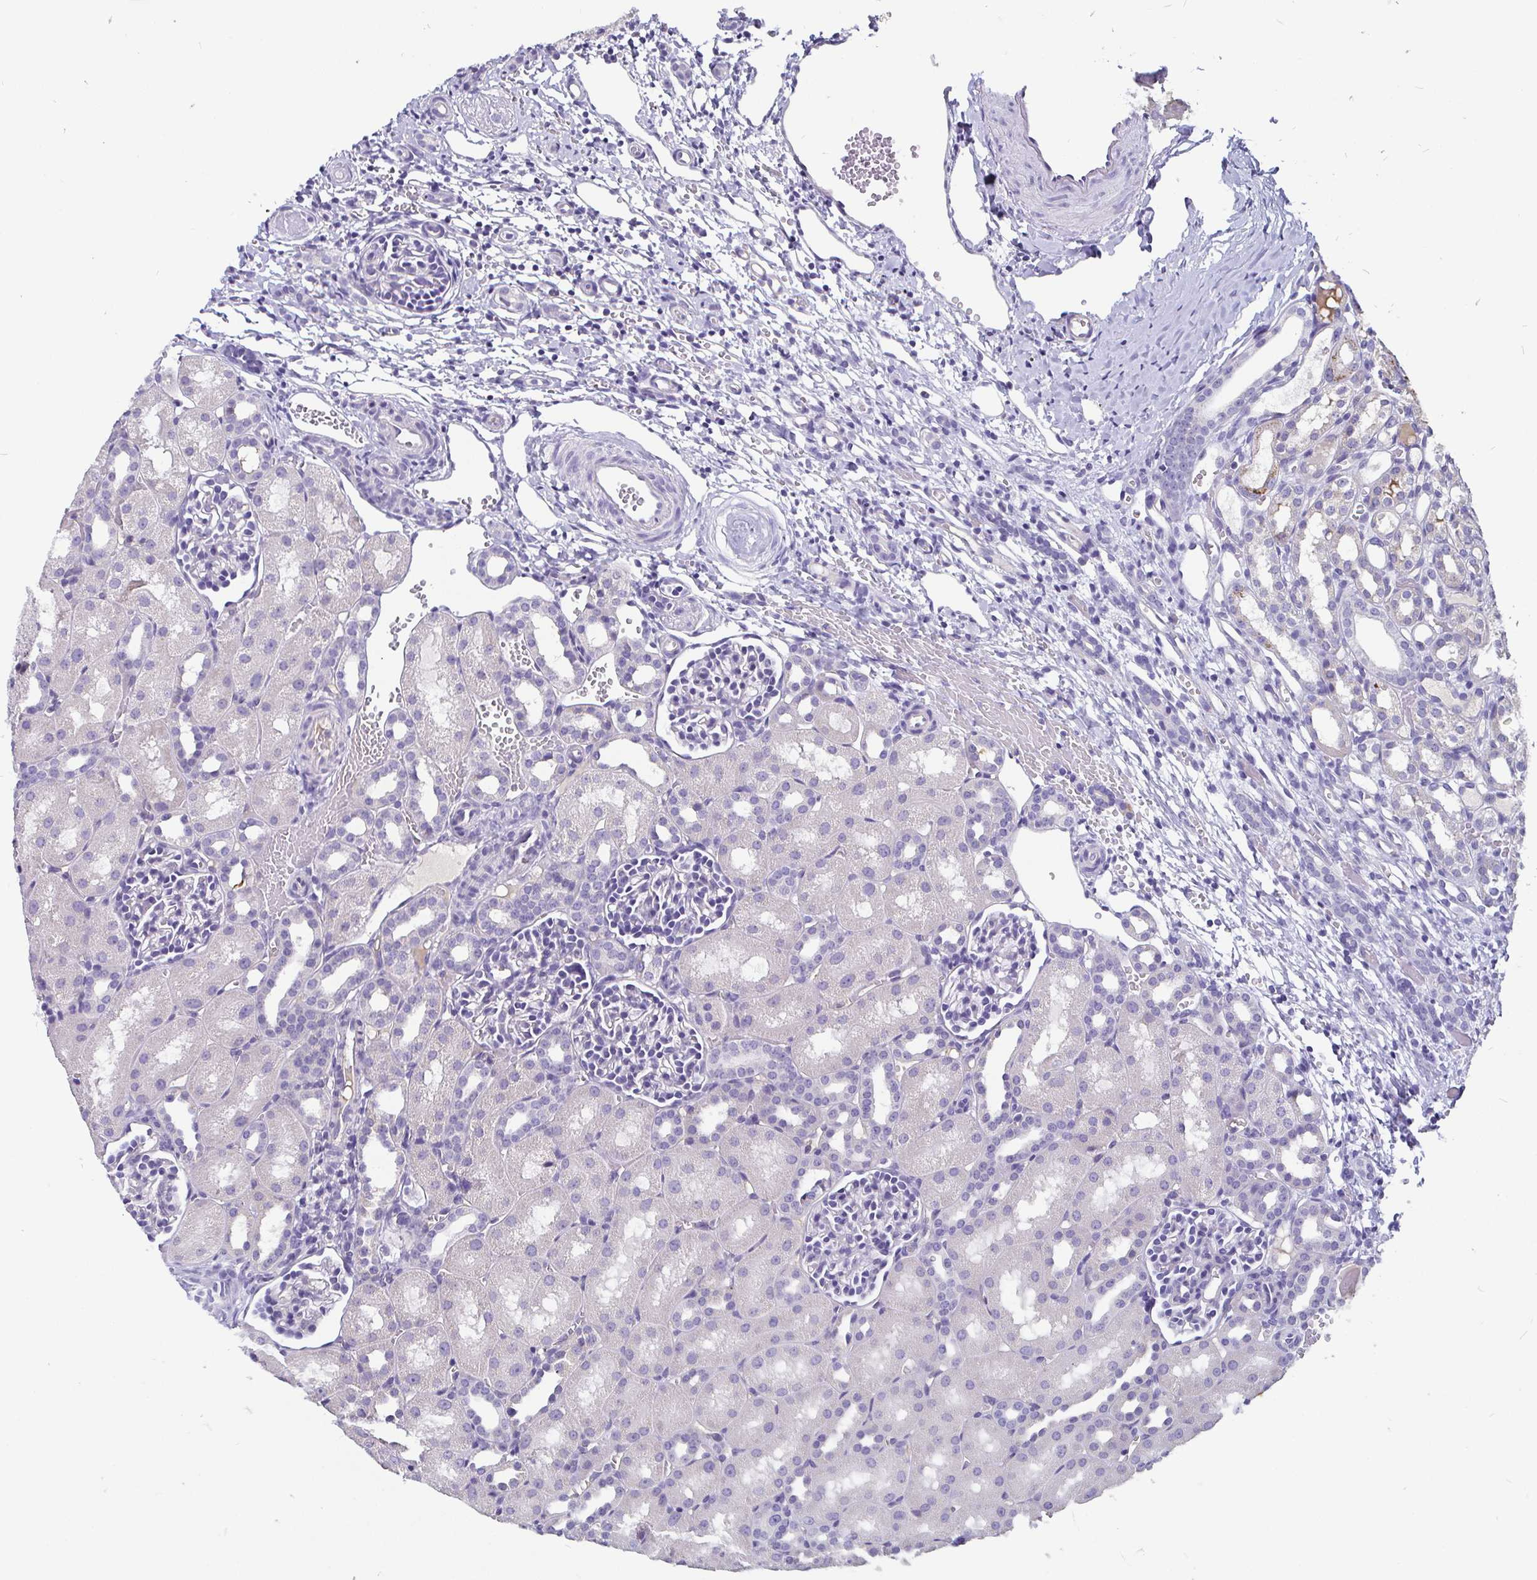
{"staining": {"intensity": "negative", "quantity": "none", "location": "none"}, "tissue": "kidney", "cell_type": "Cells in glomeruli", "image_type": "normal", "snomed": [{"axis": "morphology", "description": "Normal tissue, NOS"}, {"axis": "topography", "description": "Kidney"}], "caption": "Cells in glomeruli show no significant expression in normal kidney.", "gene": "ADAMTS6", "patient": {"sex": "male", "age": 1}}